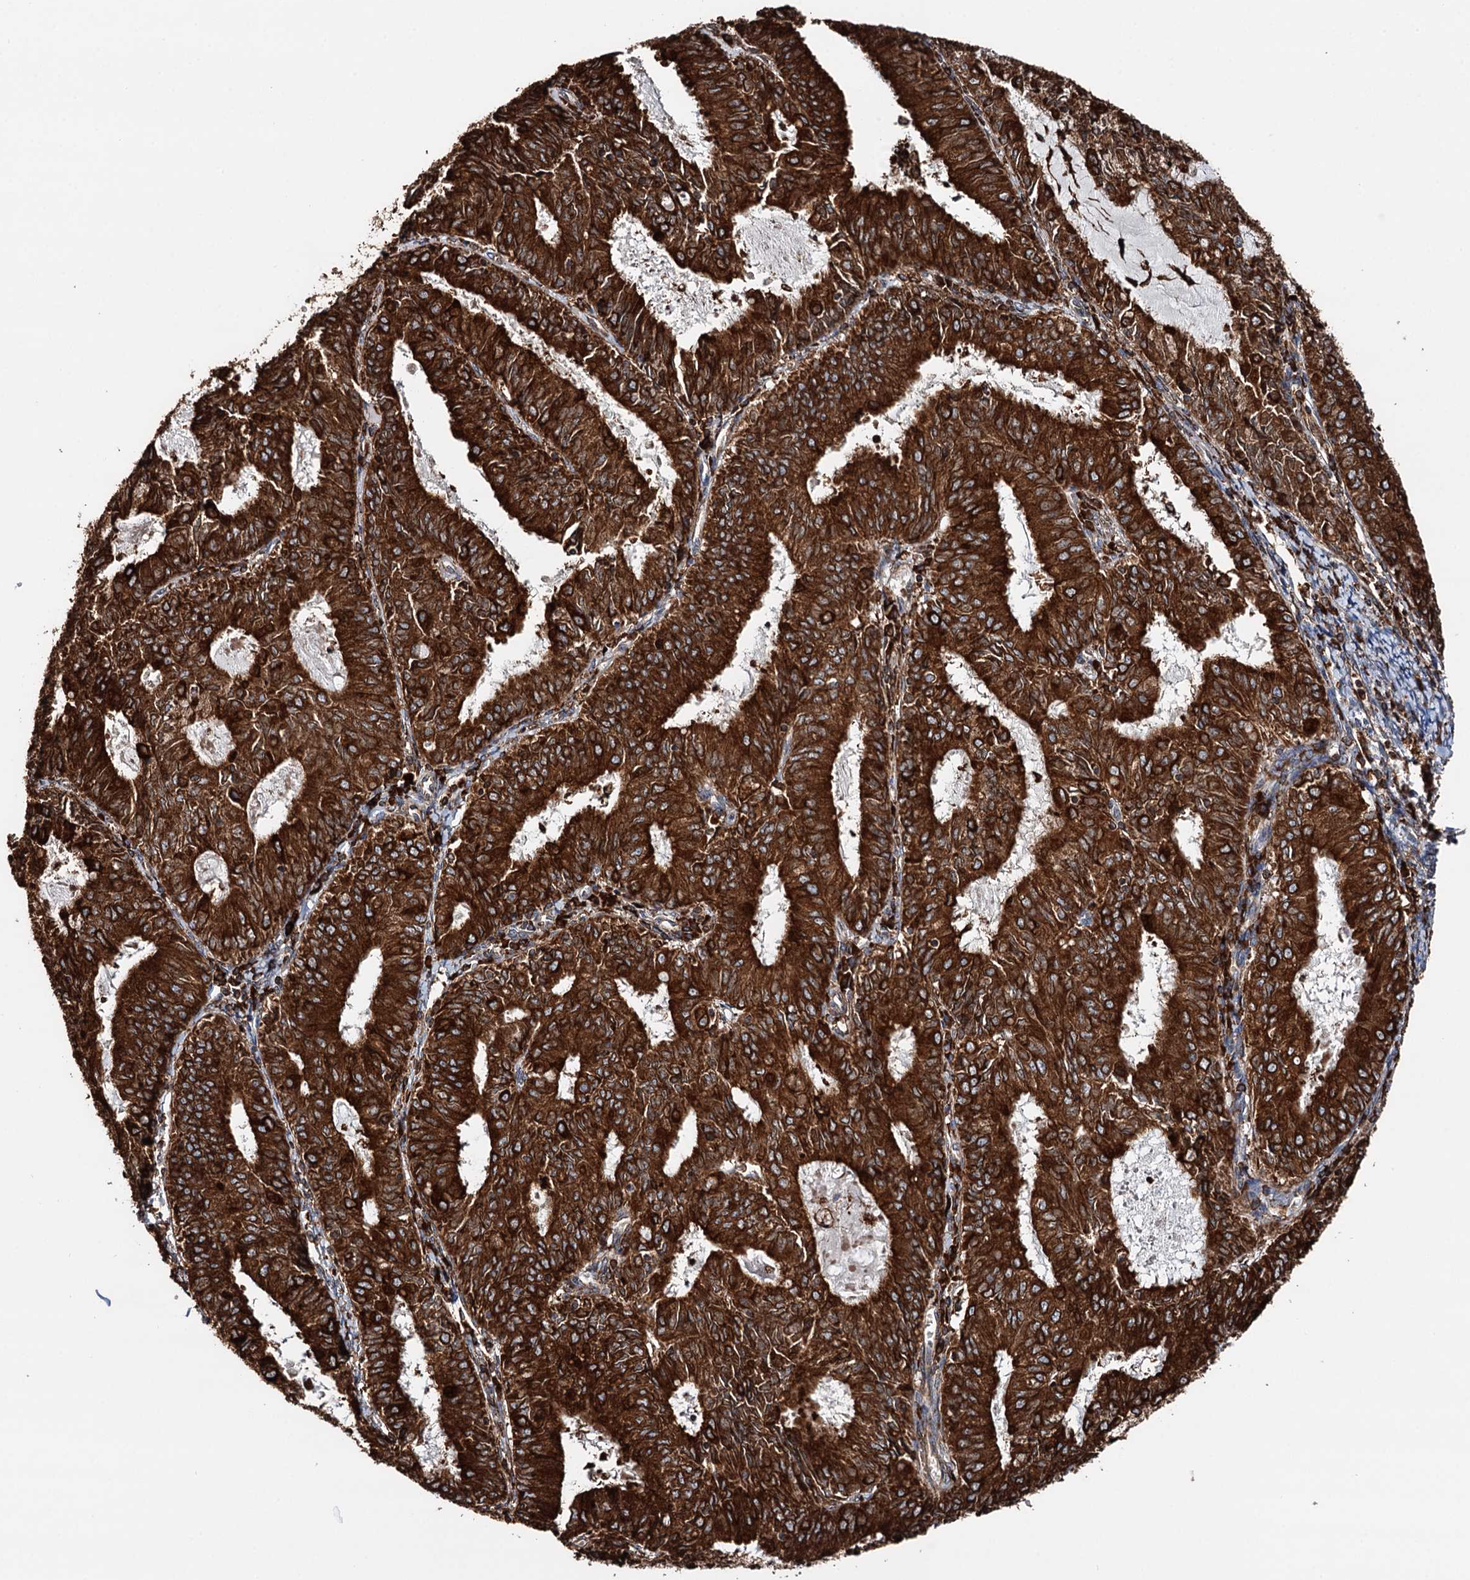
{"staining": {"intensity": "strong", "quantity": ">75%", "location": "cytoplasmic/membranous"}, "tissue": "endometrial cancer", "cell_type": "Tumor cells", "image_type": "cancer", "snomed": [{"axis": "morphology", "description": "Adenocarcinoma, NOS"}, {"axis": "topography", "description": "Endometrium"}], "caption": "Endometrial cancer stained for a protein displays strong cytoplasmic/membranous positivity in tumor cells.", "gene": "ERP29", "patient": {"sex": "female", "age": 57}}